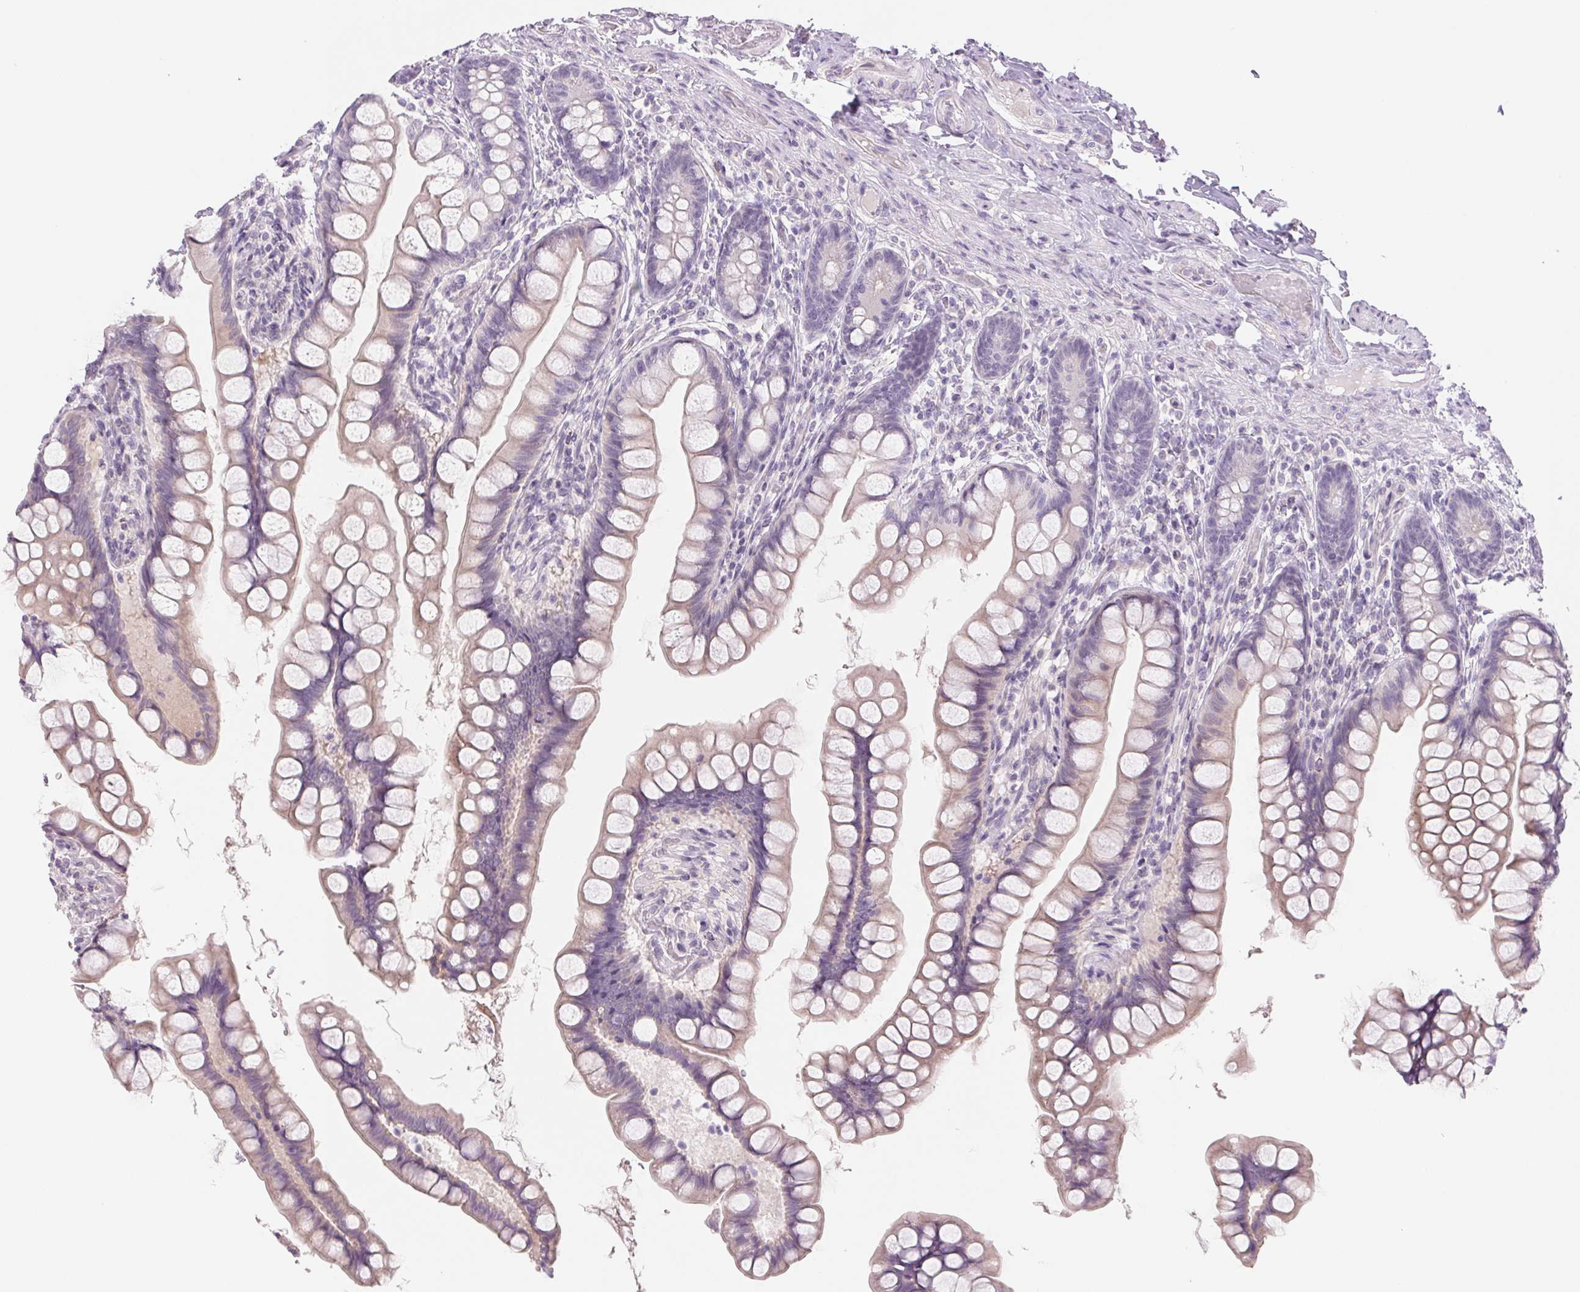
{"staining": {"intensity": "negative", "quantity": "none", "location": "none"}, "tissue": "small intestine", "cell_type": "Glandular cells", "image_type": "normal", "snomed": [{"axis": "morphology", "description": "Normal tissue, NOS"}, {"axis": "topography", "description": "Small intestine"}], "caption": "IHC micrograph of normal small intestine: small intestine stained with DAB (3,3'-diaminobenzidine) displays no significant protein staining in glandular cells.", "gene": "CCDC168", "patient": {"sex": "male", "age": 70}}